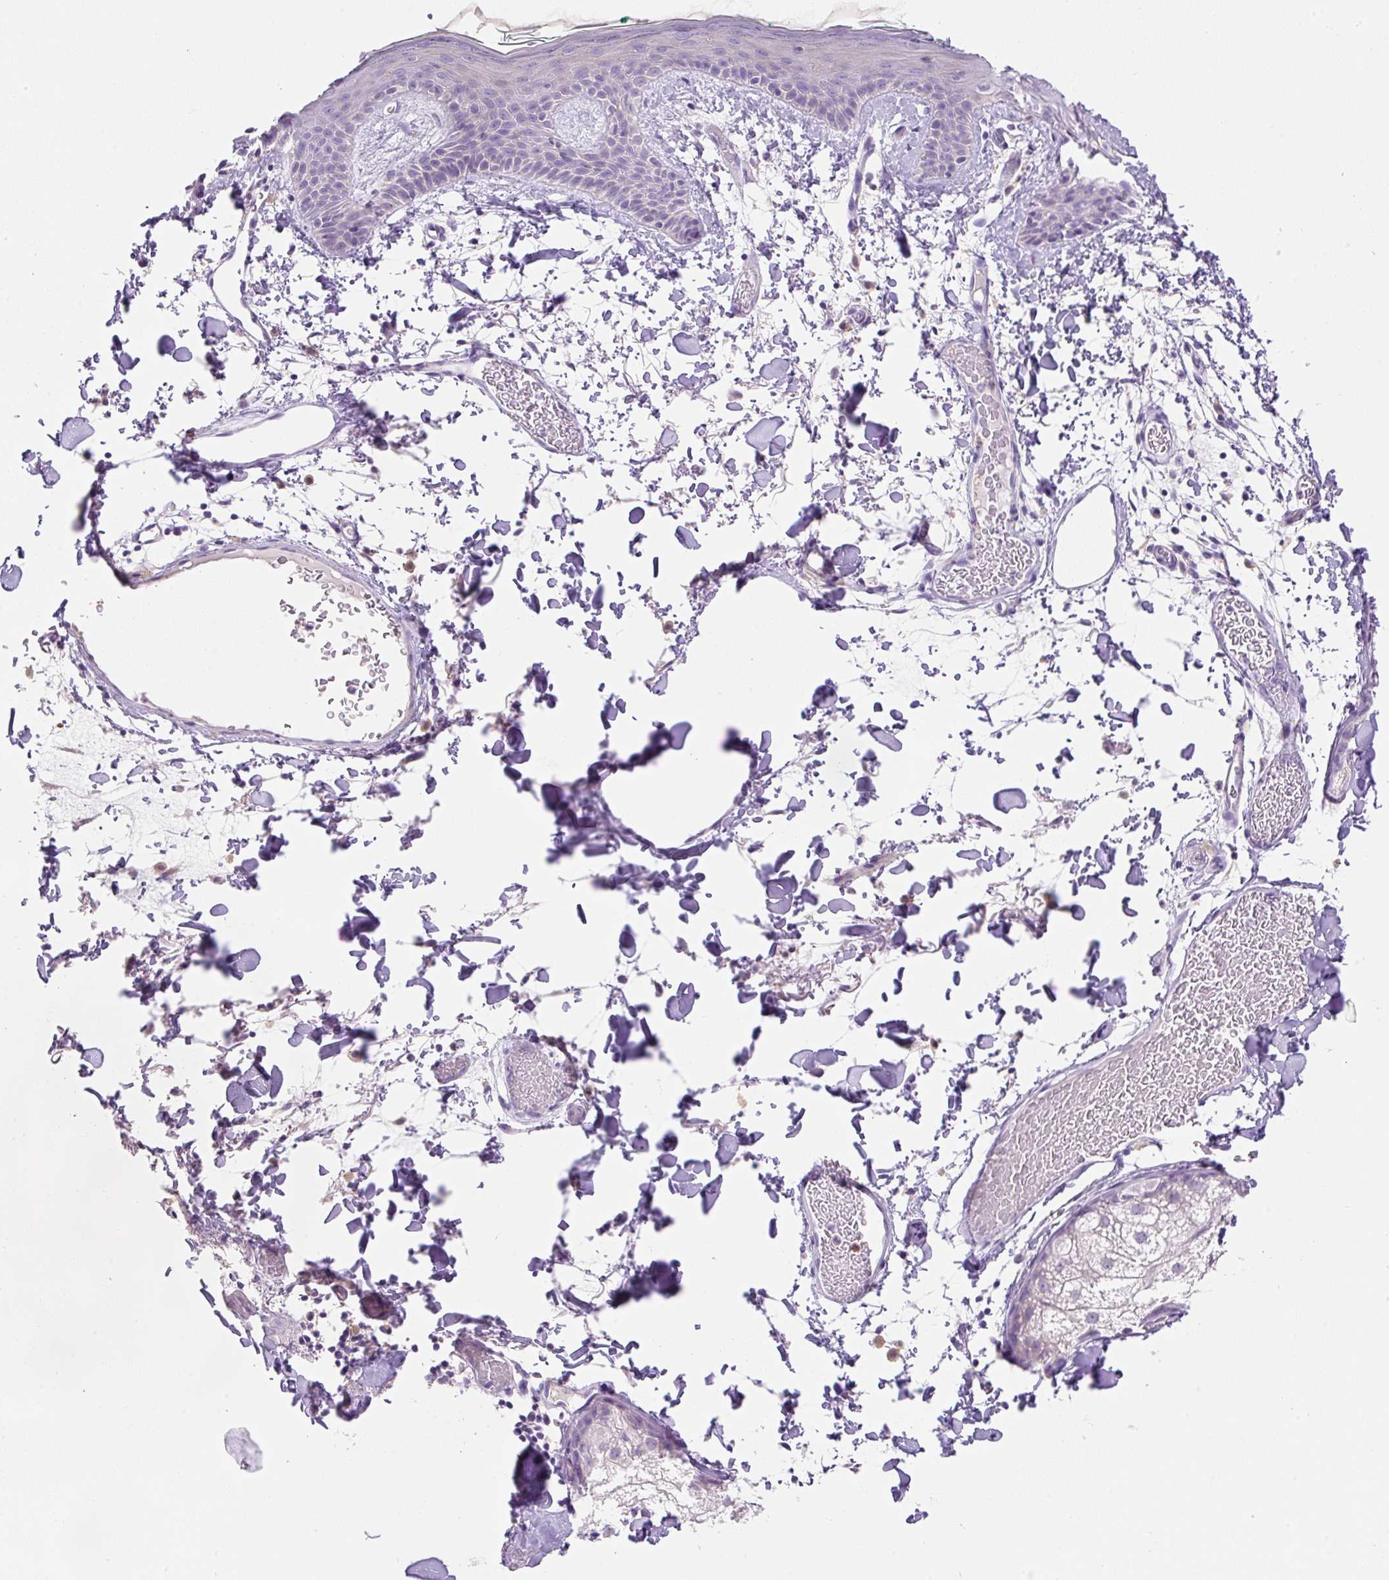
{"staining": {"intensity": "negative", "quantity": "none", "location": "none"}, "tissue": "skin", "cell_type": "Fibroblasts", "image_type": "normal", "snomed": [{"axis": "morphology", "description": "Normal tissue, NOS"}, {"axis": "topography", "description": "Skin"}], "caption": "This is an IHC micrograph of benign human skin. There is no staining in fibroblasts.", "gene": "TDRD15", "patient": {"sex": "male", "age": 79}}